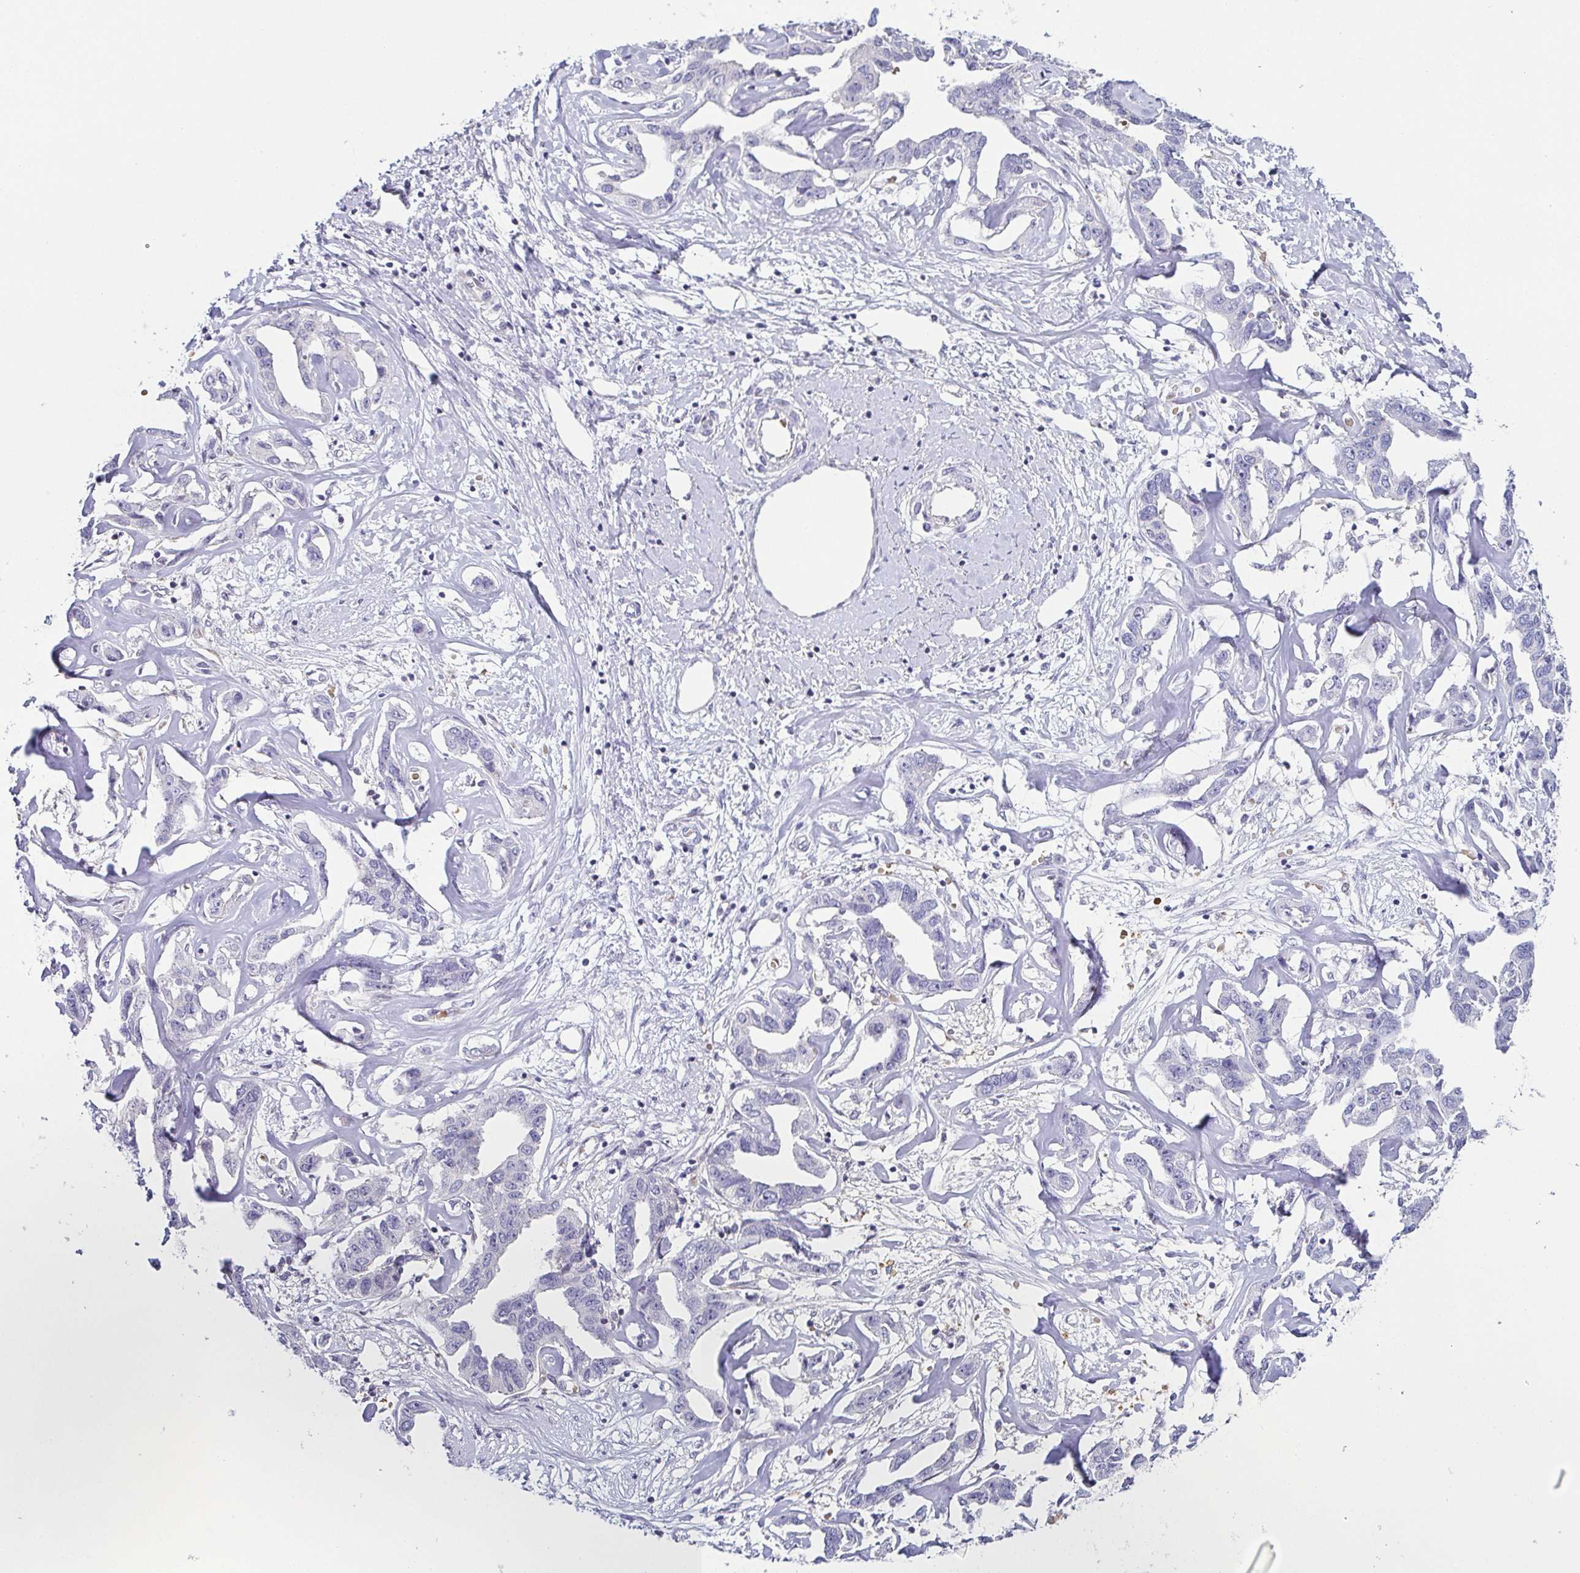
{"staining": {"intensity": "negative", "quantity": "none", "location": "none"}, "tissue": "liver cancer", "cell_type": "Tumor cells", "image_type": "cancer", "snomed": [{"axis": "morphology", "description": "Cholangiocarcinoma"}, {"axis": "topography", "description": "Liver"}], "caption": "Immunohistochemistry of cholangiocarcinoma (liver) shows no expression in tumor cells. The staining is performed using DAB brown chromogen with nuclei counter-stained in using hematoxylin.", "gene": "FAM162B", "patient": {"sex": "male", "age": 59}}